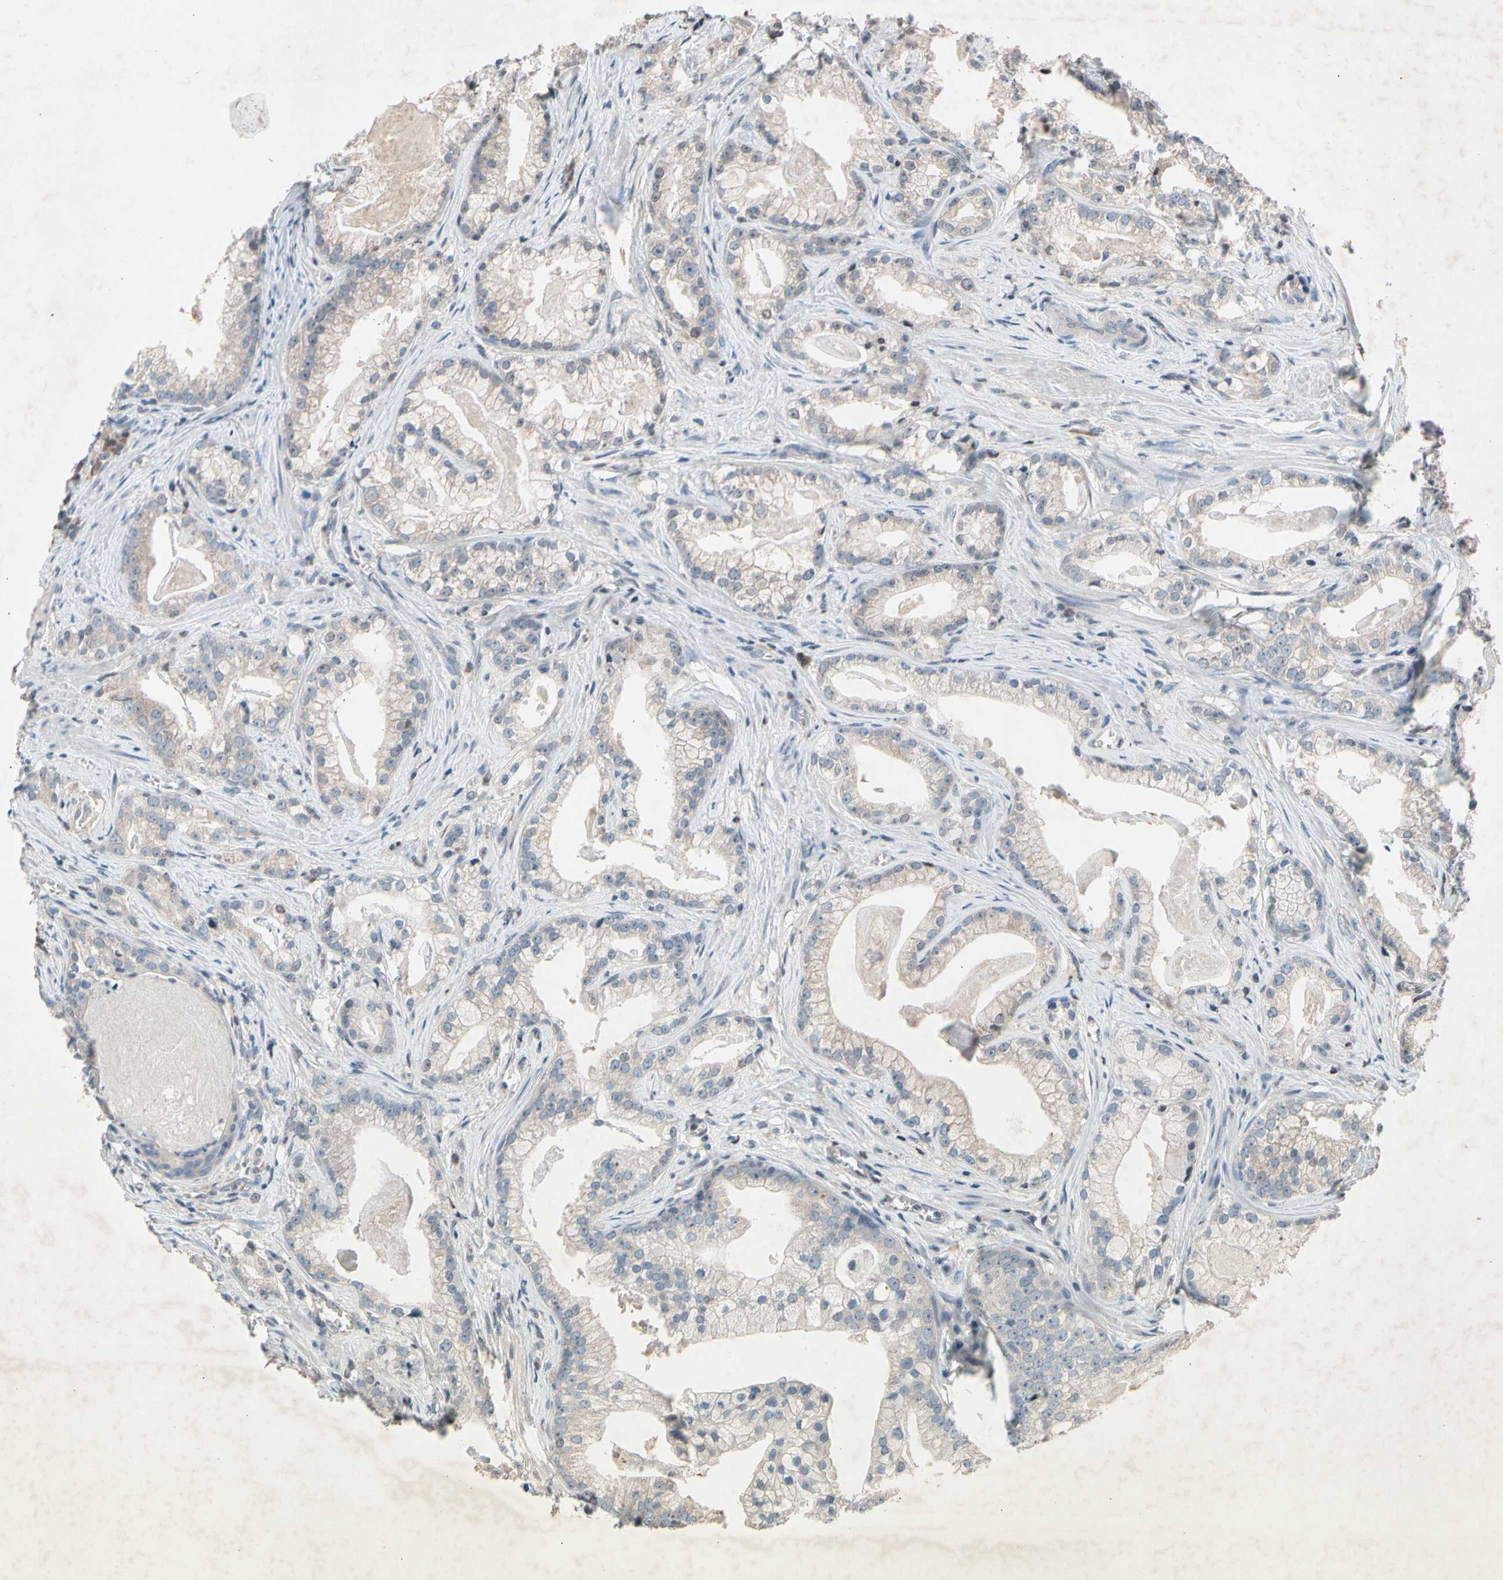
{"staining": {"intensity": "weak", "quantity": ">75%", "location": "cytoplasmic/membranous"}, "tissue": "prostate cancer", "cell_type": "Tumor cells", "image_type": "cancer", "snomed": [{"axis": "morphology", "description": "Adenocarcinoma, Low grade"}, {"axis": "topography", "description": "Prostate"}], "caption": "Immunohistochemical staining of prostate cancer (low-grade adenocarcinoma) shows low levels of weak cytoplasmic/membranous protein expression in about >75% of tumor cells.", "gene": "PRDX4", "patient": {"sex": "male", "age": 59}}